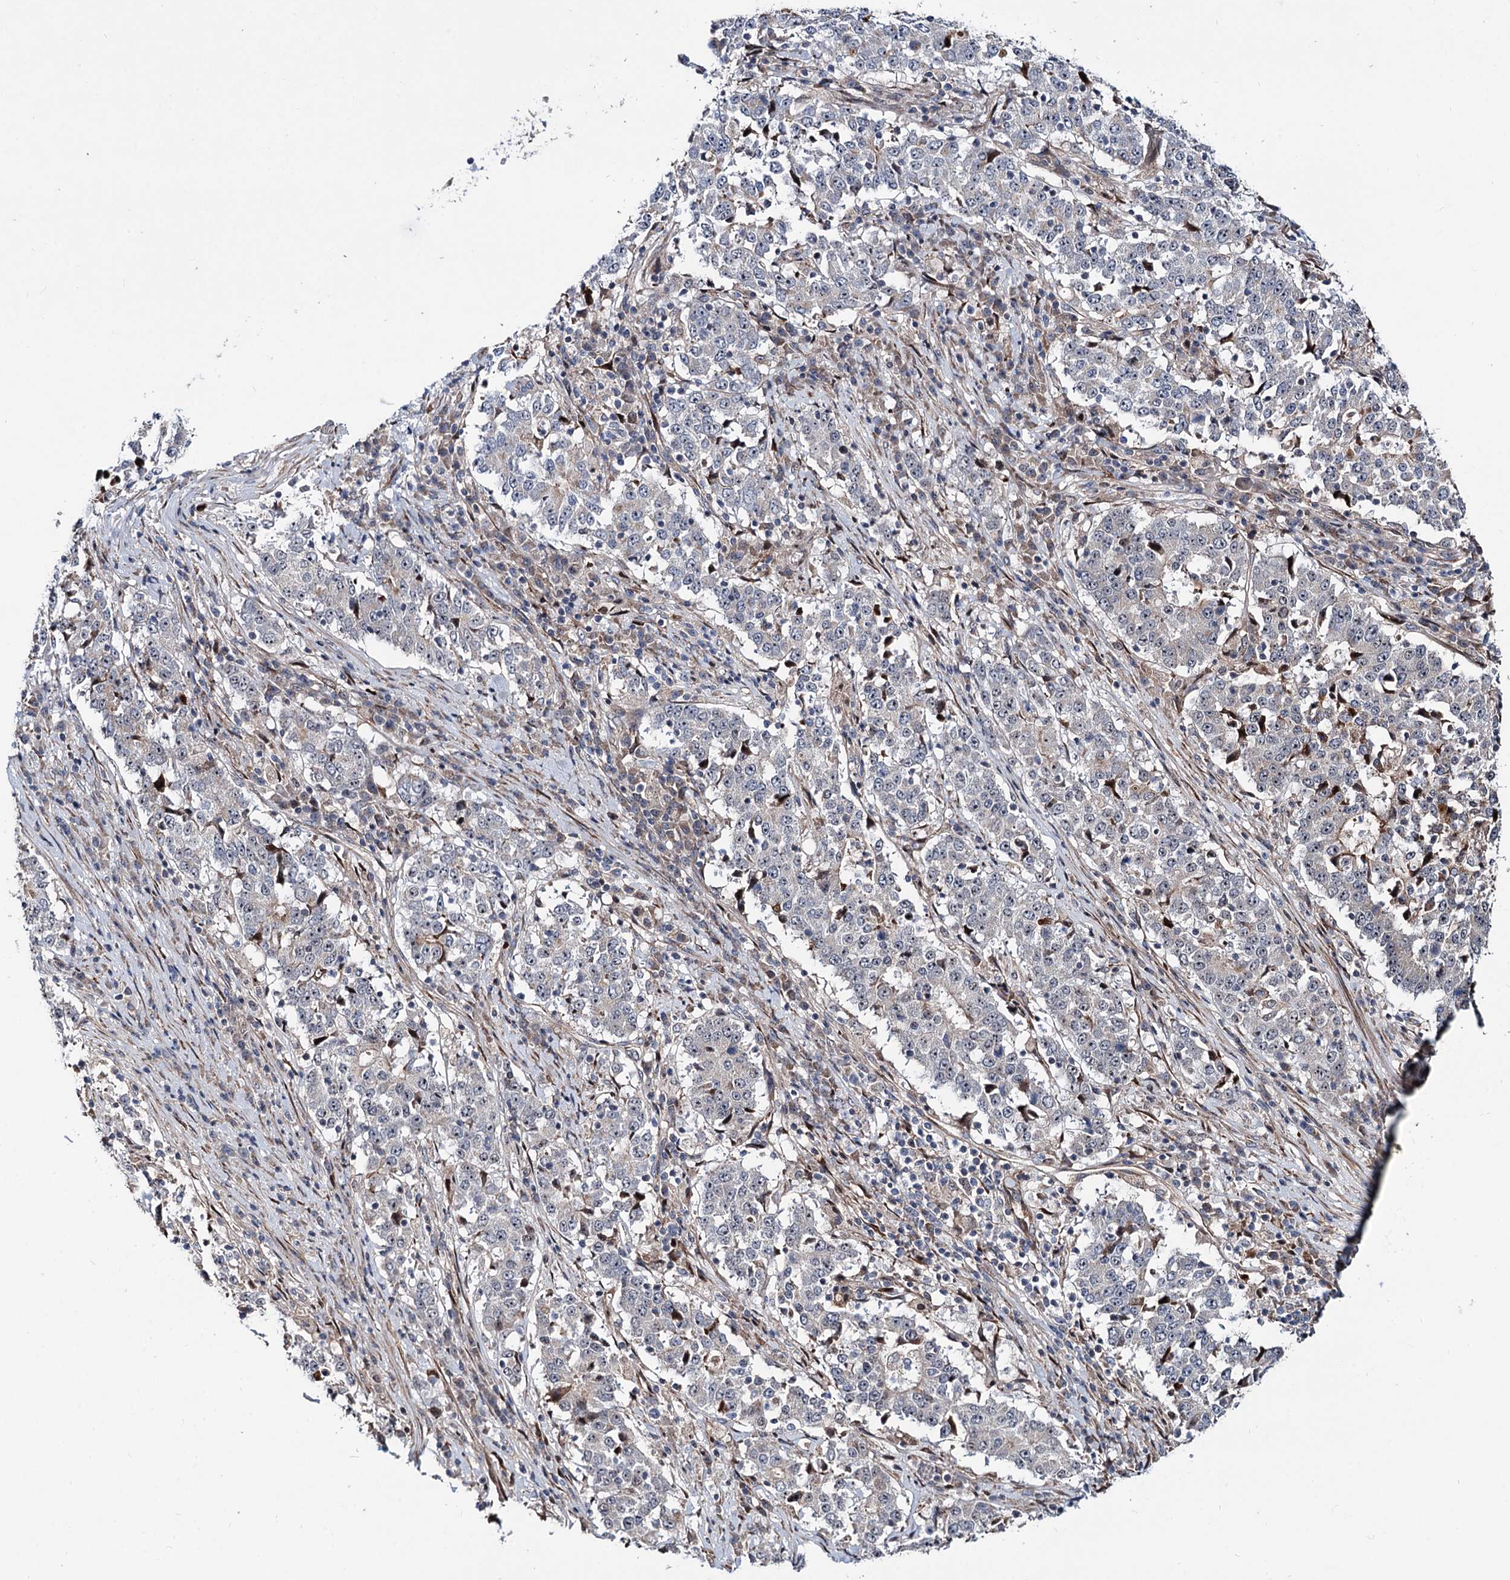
{"staining": {"intensity": "negative", "quantity": "none", "location": "none"}, "tissue": "stomach cancer", "cell_type": "Tumor cells", "image_type": "cancer", "snomed": [{"axis": "morphology", "description": "Adenocarcinoma, NOS"}, {"axis": "topography", "description": "Stomach"}], "caption": "Immunohistochemistry image of stomach adenocarcinoma stained for a protein (brown), which reveals no expression in tumor cells. (DAB immunohistochemistry (IHC), high magnification).", "gene": "PTDSS2", "patient": {"sex": "male", "age": 59}}